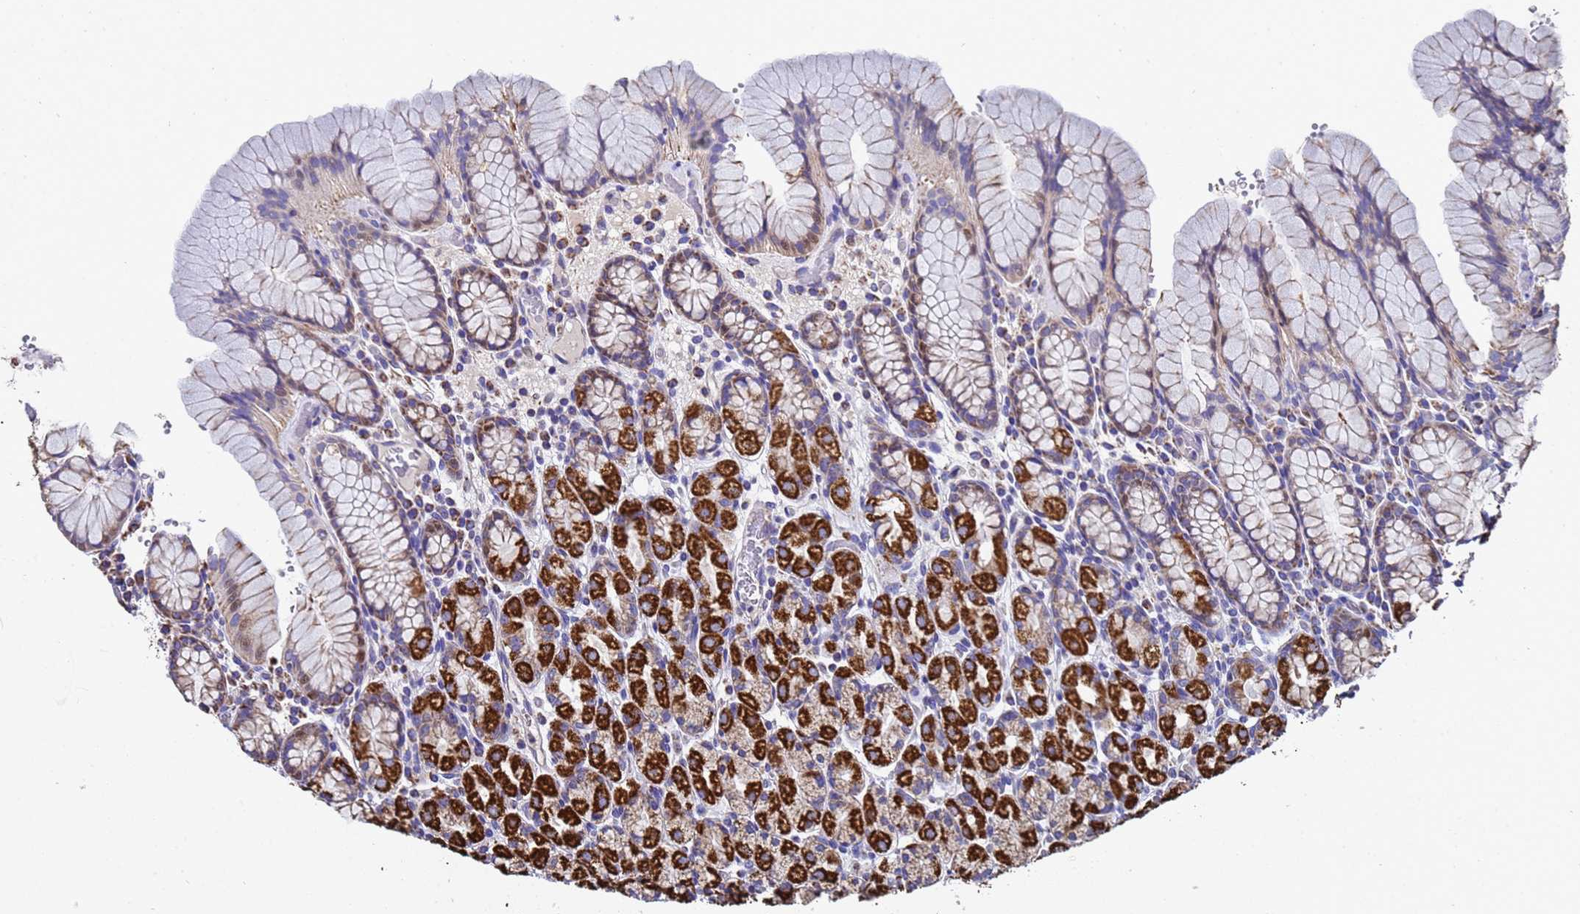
{"staining": {"intensity": "strong", "quantity": ">75%", "location": "cytoplasmic/membranous"}, "tissue": "stomach", "cell_type": "Glandular cells", "image_type": "normal", "snomed": [{"axis": "morphology", "description": "Normal tissue, NOS"}, {"axis": "topography", "description": "Stomach, upper"}, {"axis": "topography", "description": "Stomach"}], "caption": "Strong cytoplasmic/membranous positivity is identified in about >75% of glandular cells in benign stomach. The staining was performed using DAB (3,3'-diaminobenzidine) to visualize the protein expression in brown, while the nuclei were stained in blue with hematoxylin (Magnification: 20x).", "gene": "MRPS12", "patient": {"sex": "male", "age": 62}}